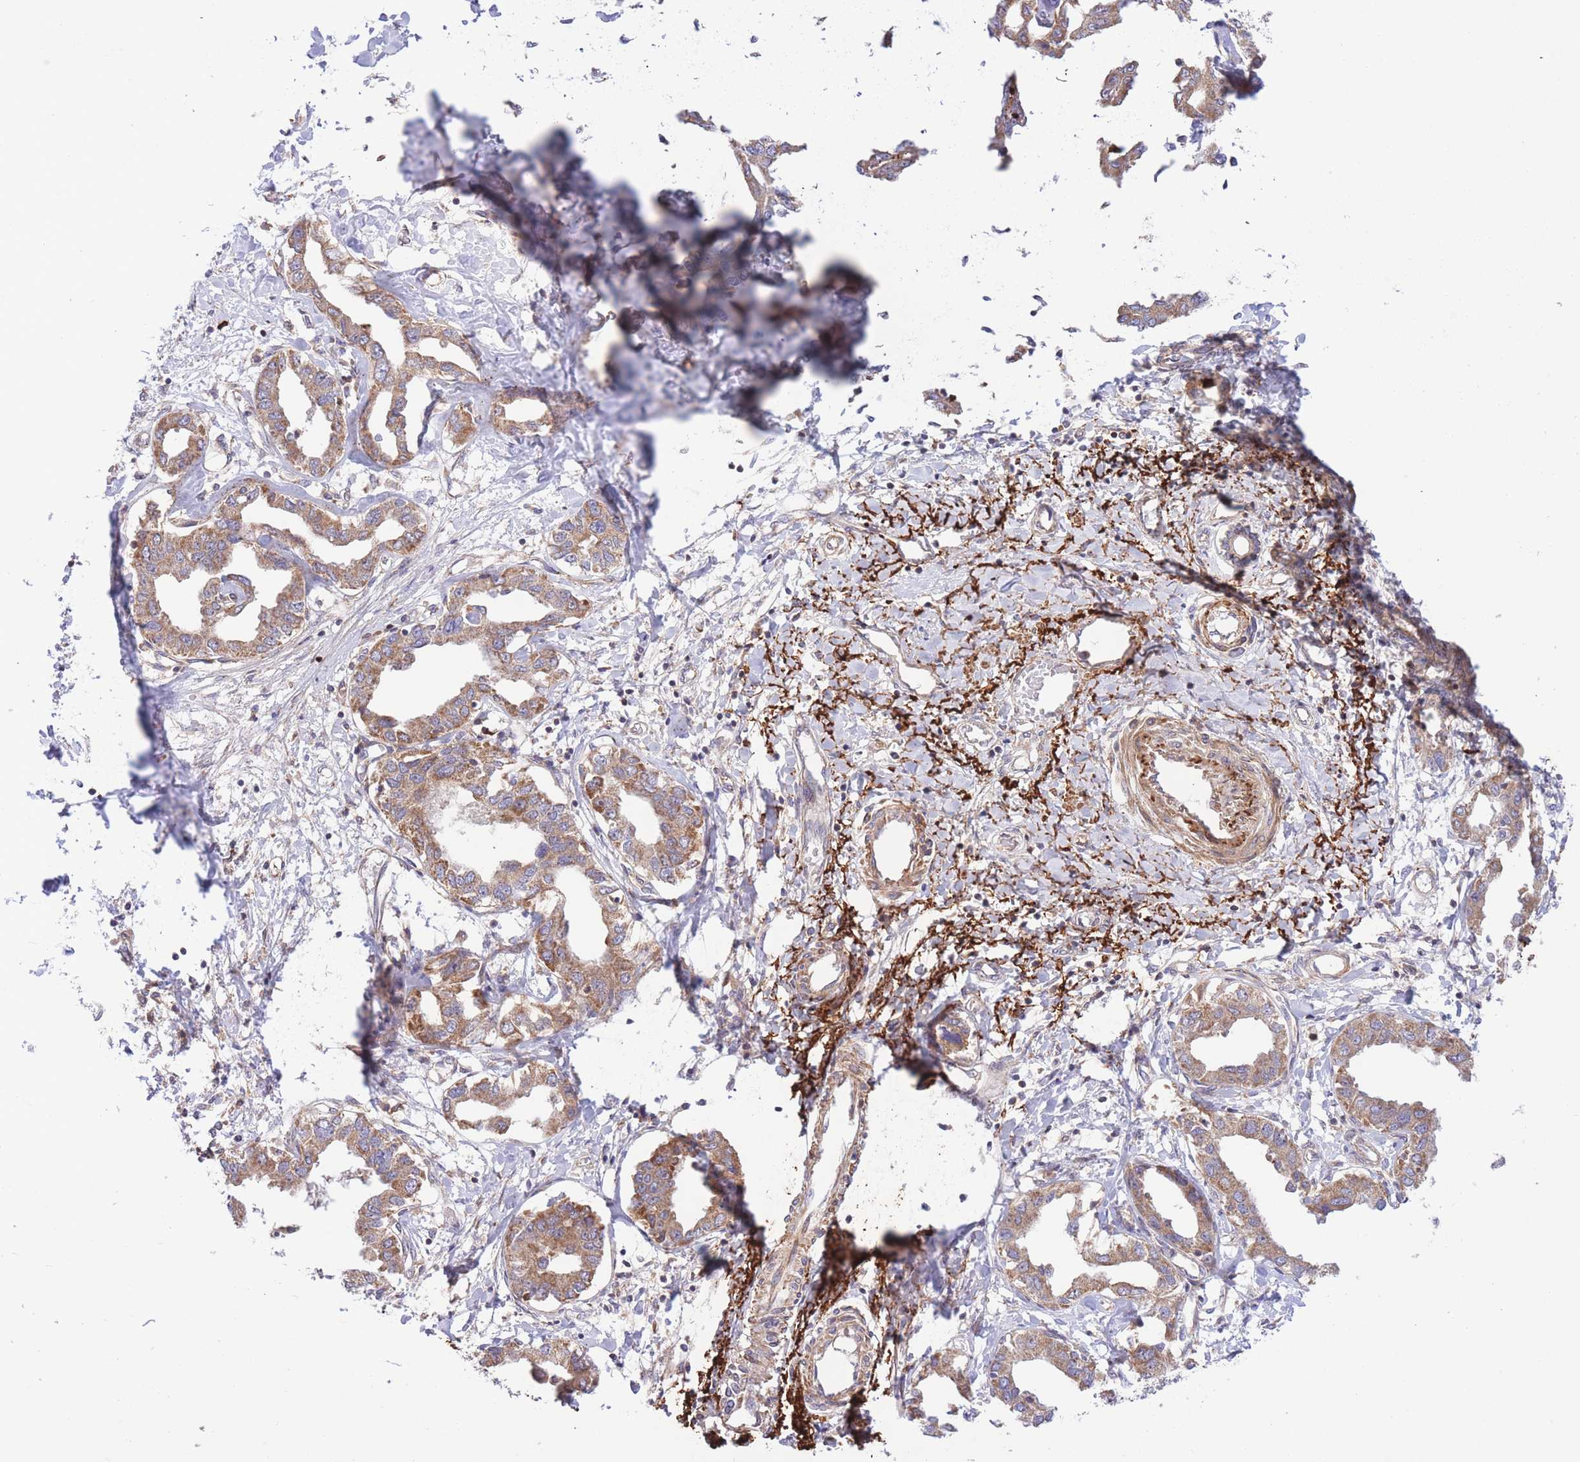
{"staining": {"intensity": "moderate", "quantity": ">75%", "location": "cytoplasmic/membranous"}, "tissue": "liver cancer", "cell_type": "Tumor cells", "image_type": "cancer", "snomed": [{"axis": "morphology", "description": "Cholangiocarcinoma"}, {"axis": "topography", "description": "Liver"}], "caption": "Protein staining displays moderate cytoplasmic/membranous expression in about >75% of tumor cells in cholangiocarcinoma (liver).", "gene": "ATP13A2", "patient": {"sex": "male", "age": 59}}